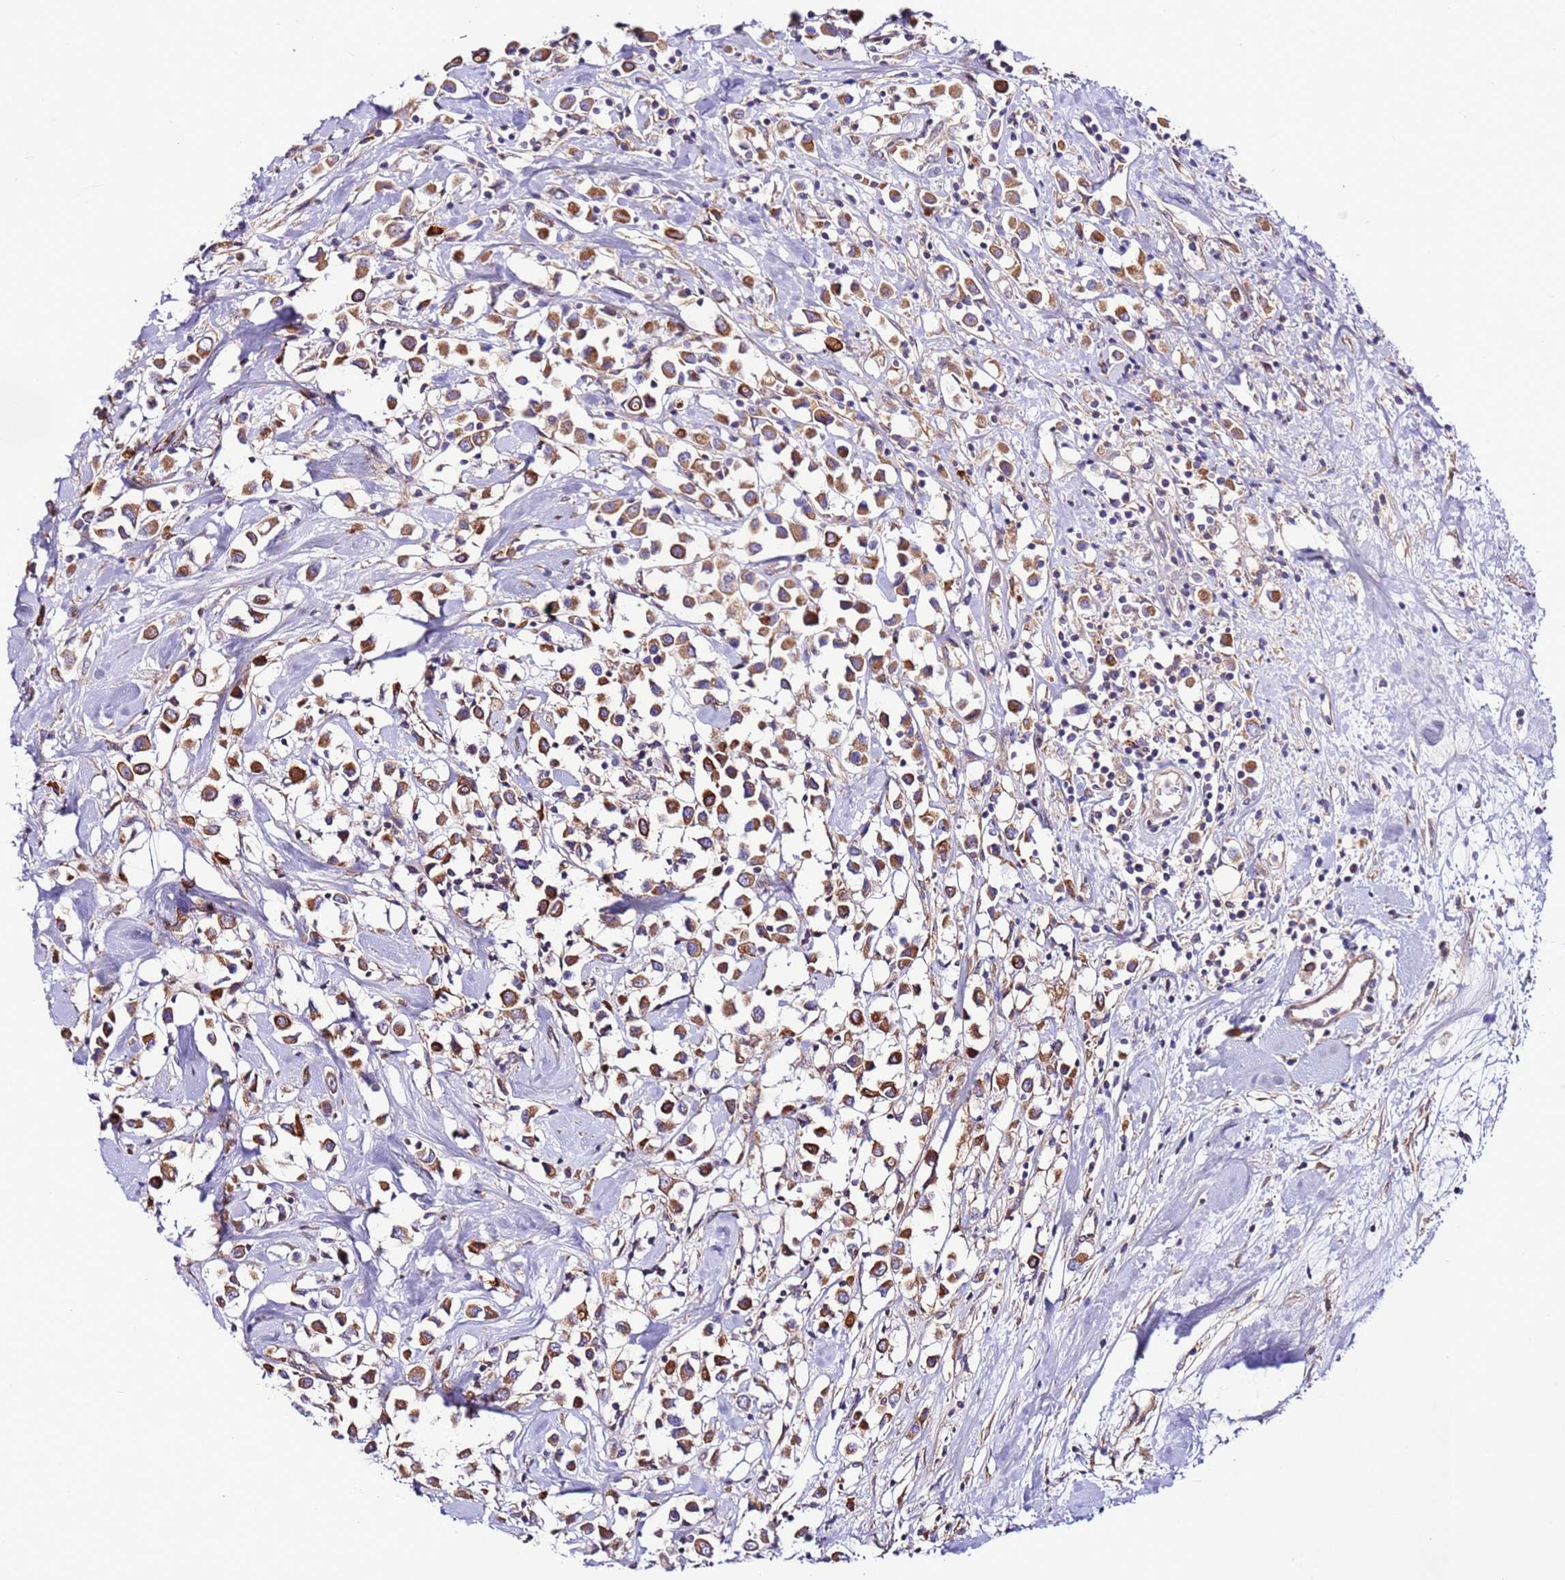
{"staining": {"intensity": "moderate", "quantity": ">75%", "location": "cytoplasmic/membranous"}, "tissue": "breast cancer", "cell_type": "Tumor cells", "image_type": "cancer", "snomed": [{"axis": "morphology", "description": "Duct carcinoma"}, {"axis": "topography", "description": "Breast"}], "caption": "A brown stain labels moderate cytoplasmic/membranous expression of a protein in breast intraductal carcinoma tumor cells.", "gene": "SPCS1", "patient": {"sex": "female", "age": 61}}